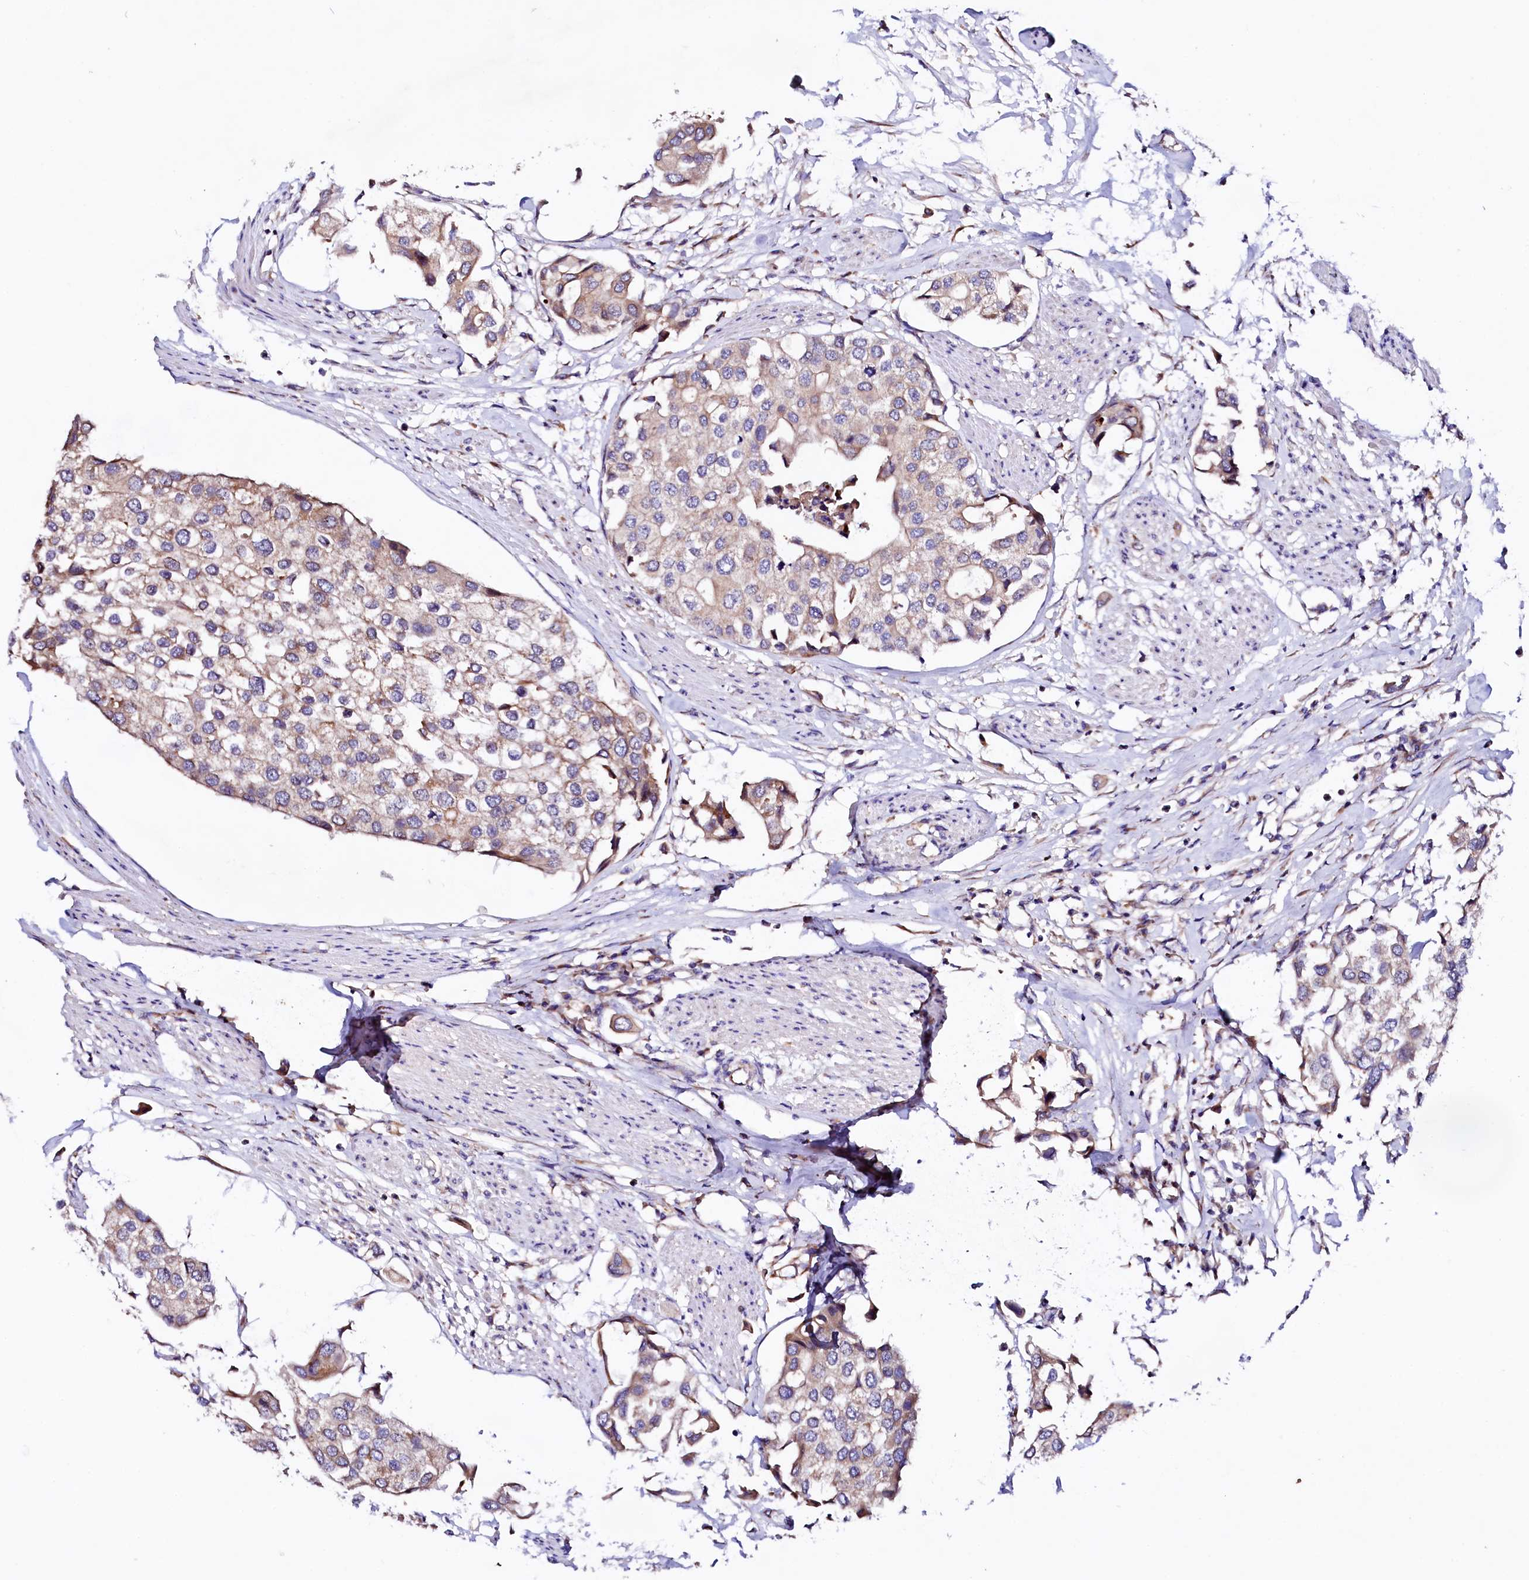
{"staining": {"intensity": "weak", "quantity": ">75%", "location": "cytoplasmic/membranous"}, "tissue": "urothelial cancer", "cell_type": "Tumor cells", "image_type": "cancer", "snomed": [{"axis": "morphology", "description": "Urothelial carcinoma, High grade"}, {"axis": "topography", "description": "Urinary bladder"}], "caption": "Immunohistochemical staining of human urothelial cancer displays weak cytoplasmic/membranous protein staining in about >75% of tumor cells.", "gene": "UBE3C", "patient": {"sex": "male", "age": 64}}